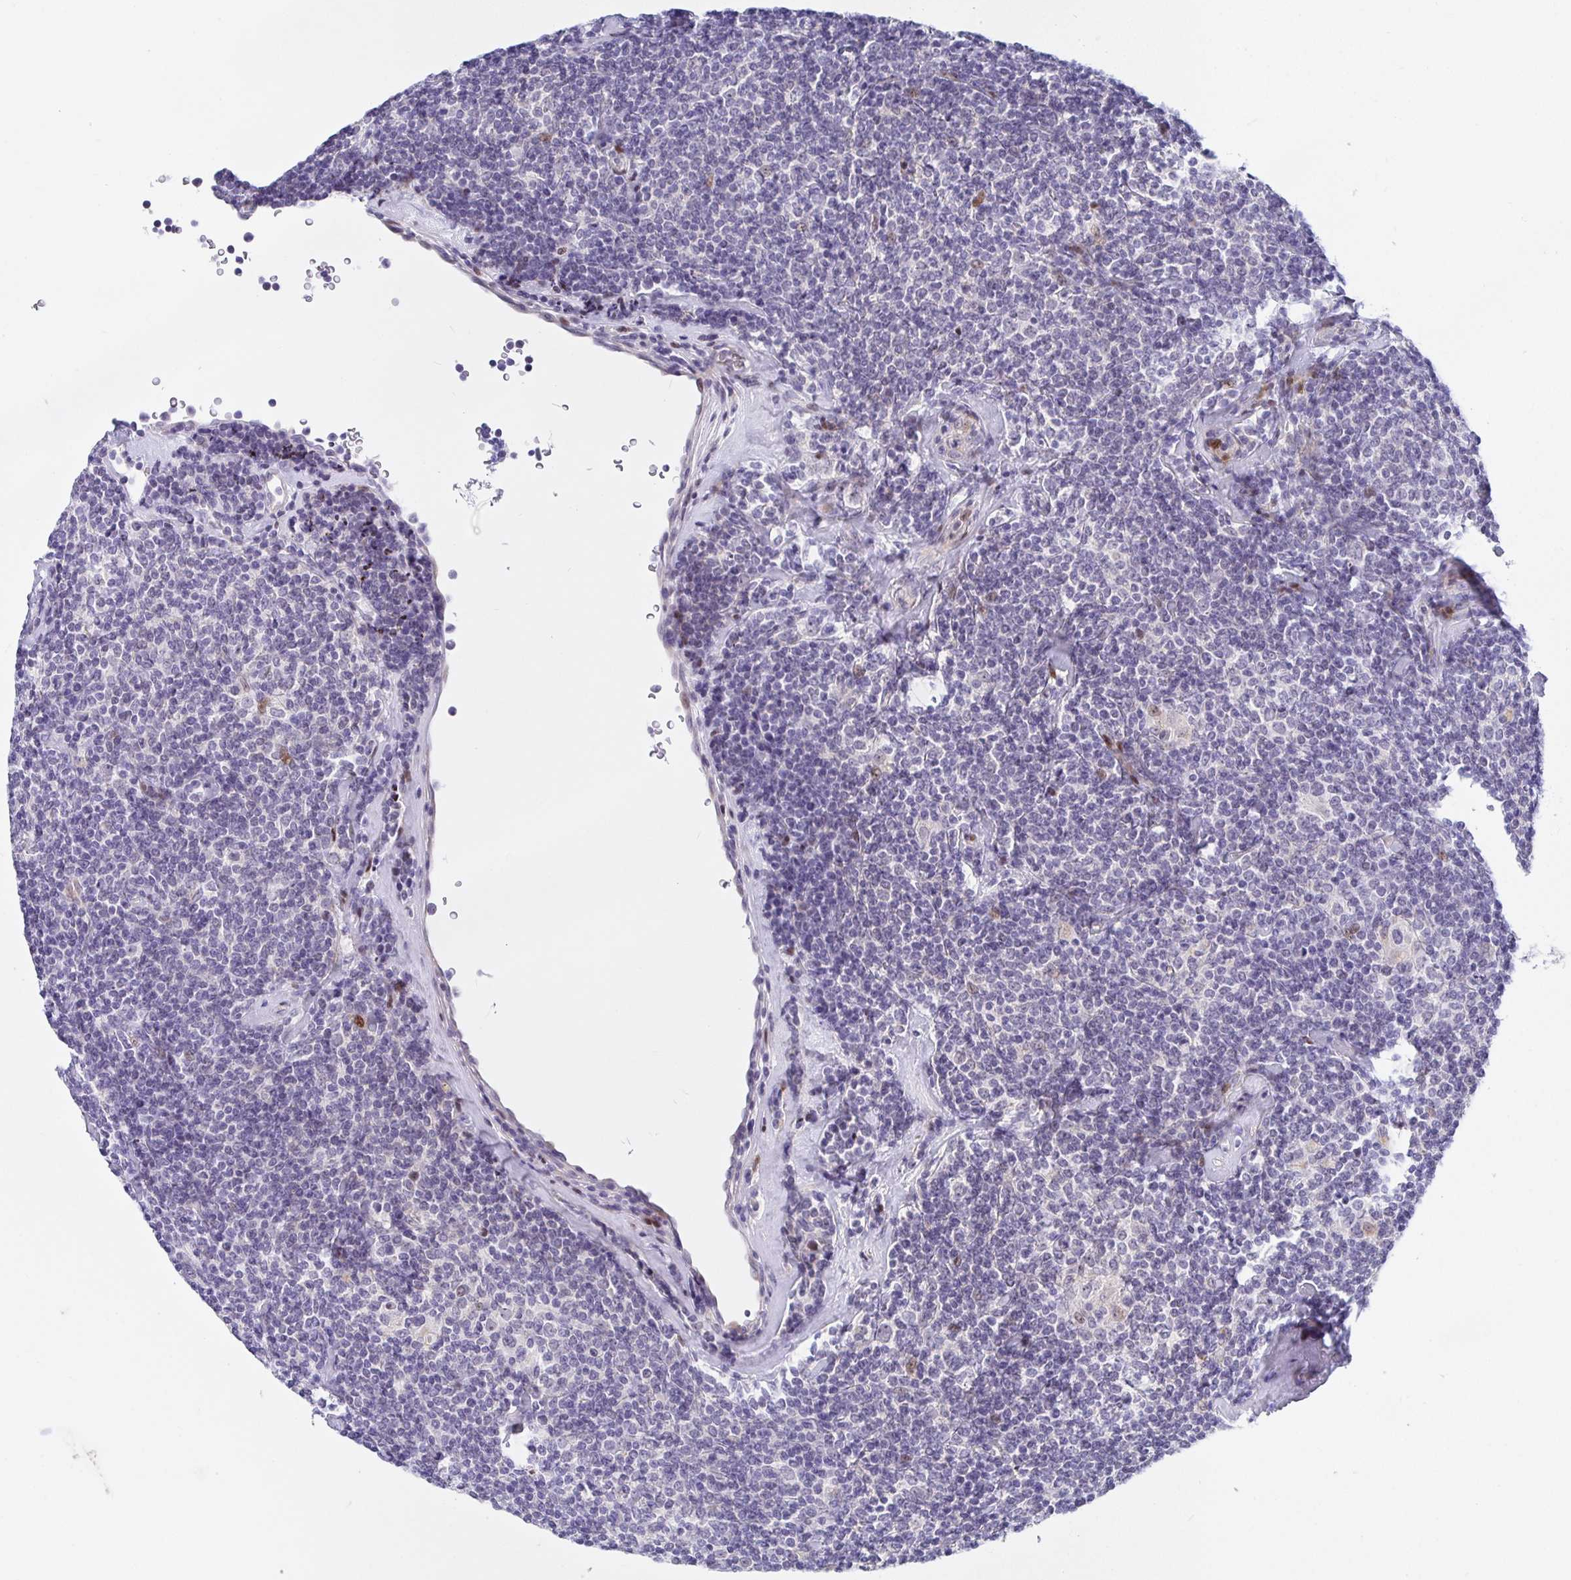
{"staining": {"intensity": "negative", "quantity": "none", "location": "none"}, "tissue": "lymphoma", "cell_type": "Tumor cells", "image_type": "cancer", "snomed": [{"axis": "morphology", "description": "Malignant lymphoma, non-Hodgkin's type, Low grade"}, {"axis": "topography", "description": "Lymph node"}], "caption": "The histopathology image exhibits no staining of tumor cells in lymphoma.", "gene": "KBTBD13", "patient": {"sex": "female", "age": 56}}